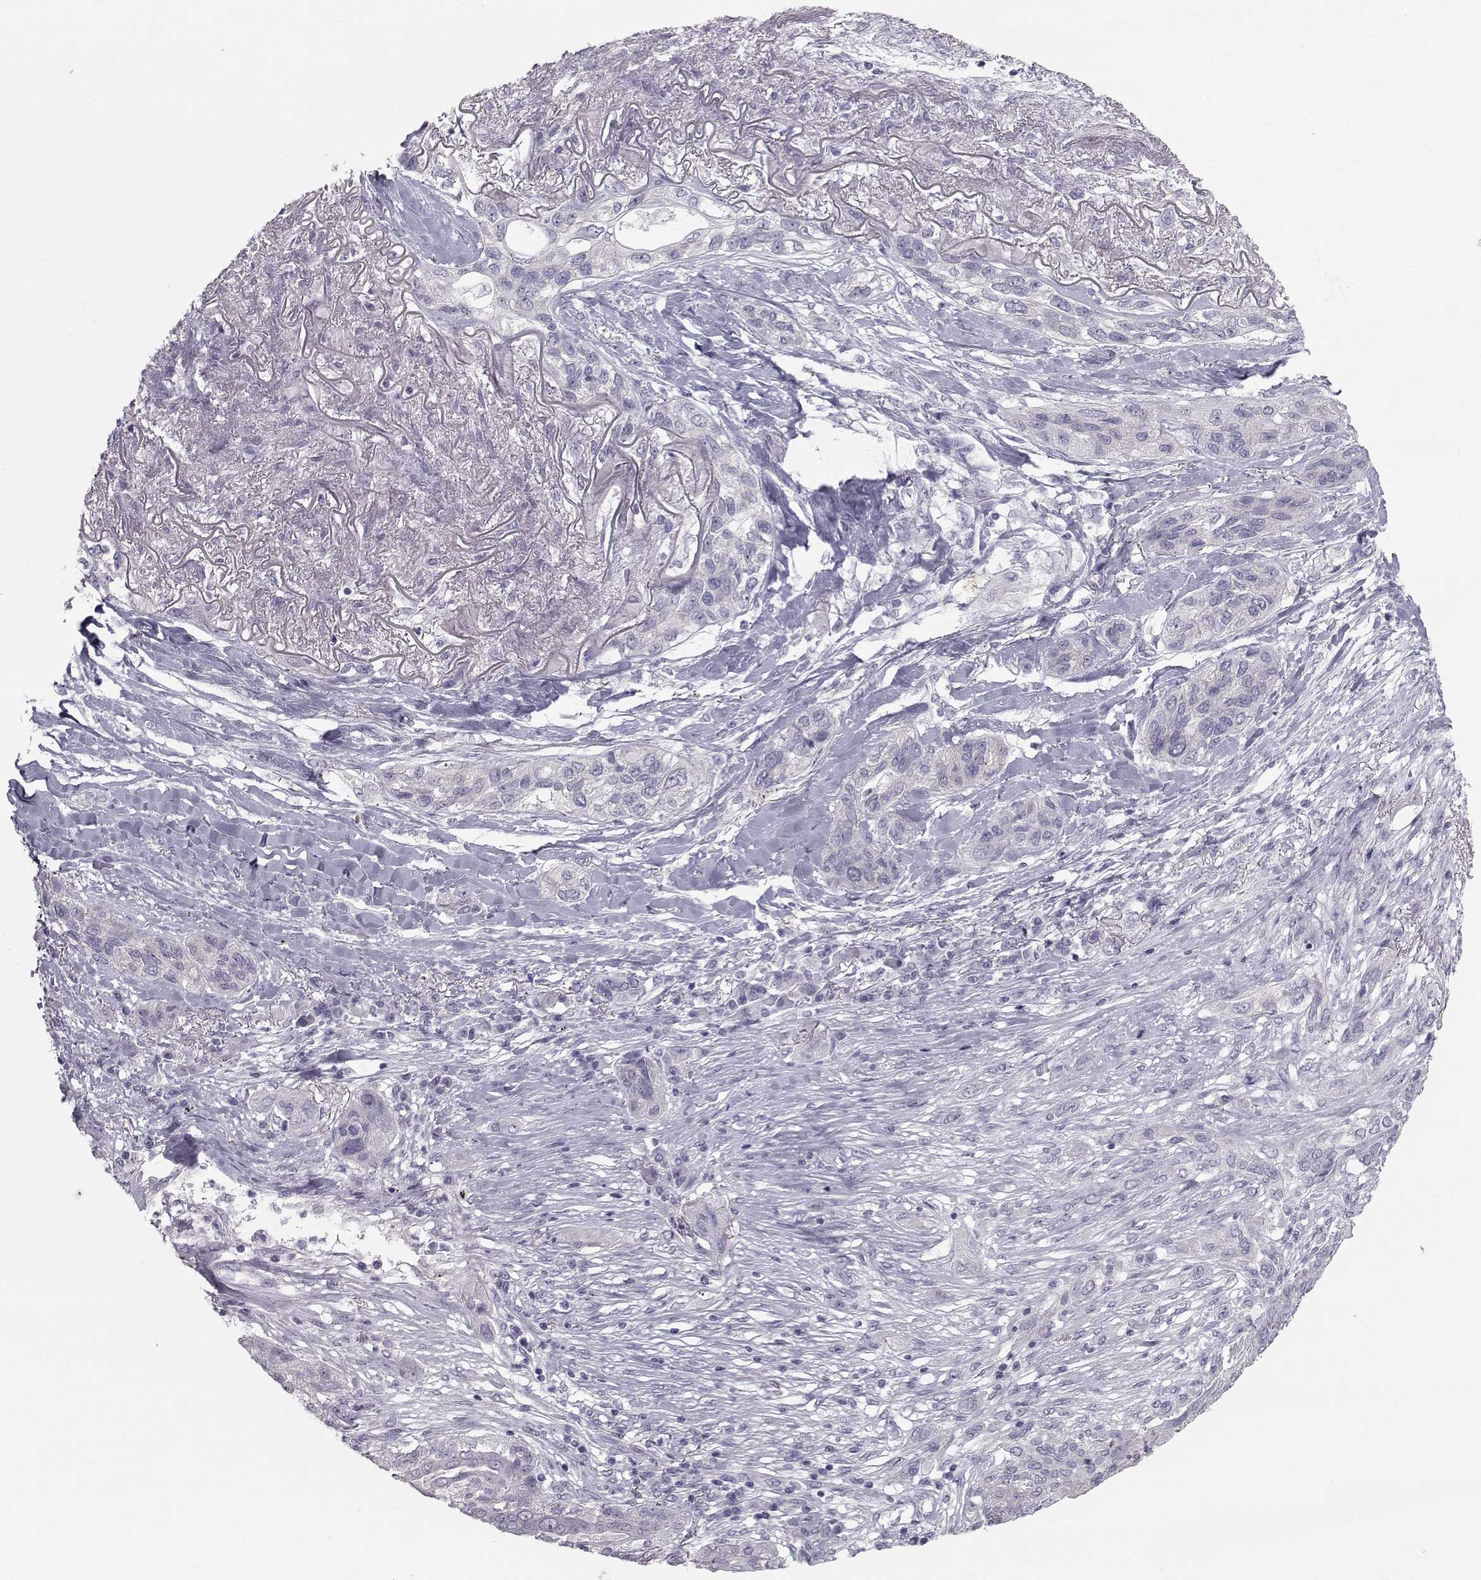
{"staining": {"intensity": "negative", "quantity": "none", "location": "none"}, "tissue": "lung cancer", "cell_type": "Tumor cells", "image_type": "cancer", "snomed": [{"axis": "morphology", "description": "Squamous cell carcinoma, NOS"}, {"axis": "topography", "description": "Lung"}], "caption": "IHC of lung cancer shows no staining in tumor cells.", "gene": "GARIN3", "patient": {"sex": "female", "age": 70}}